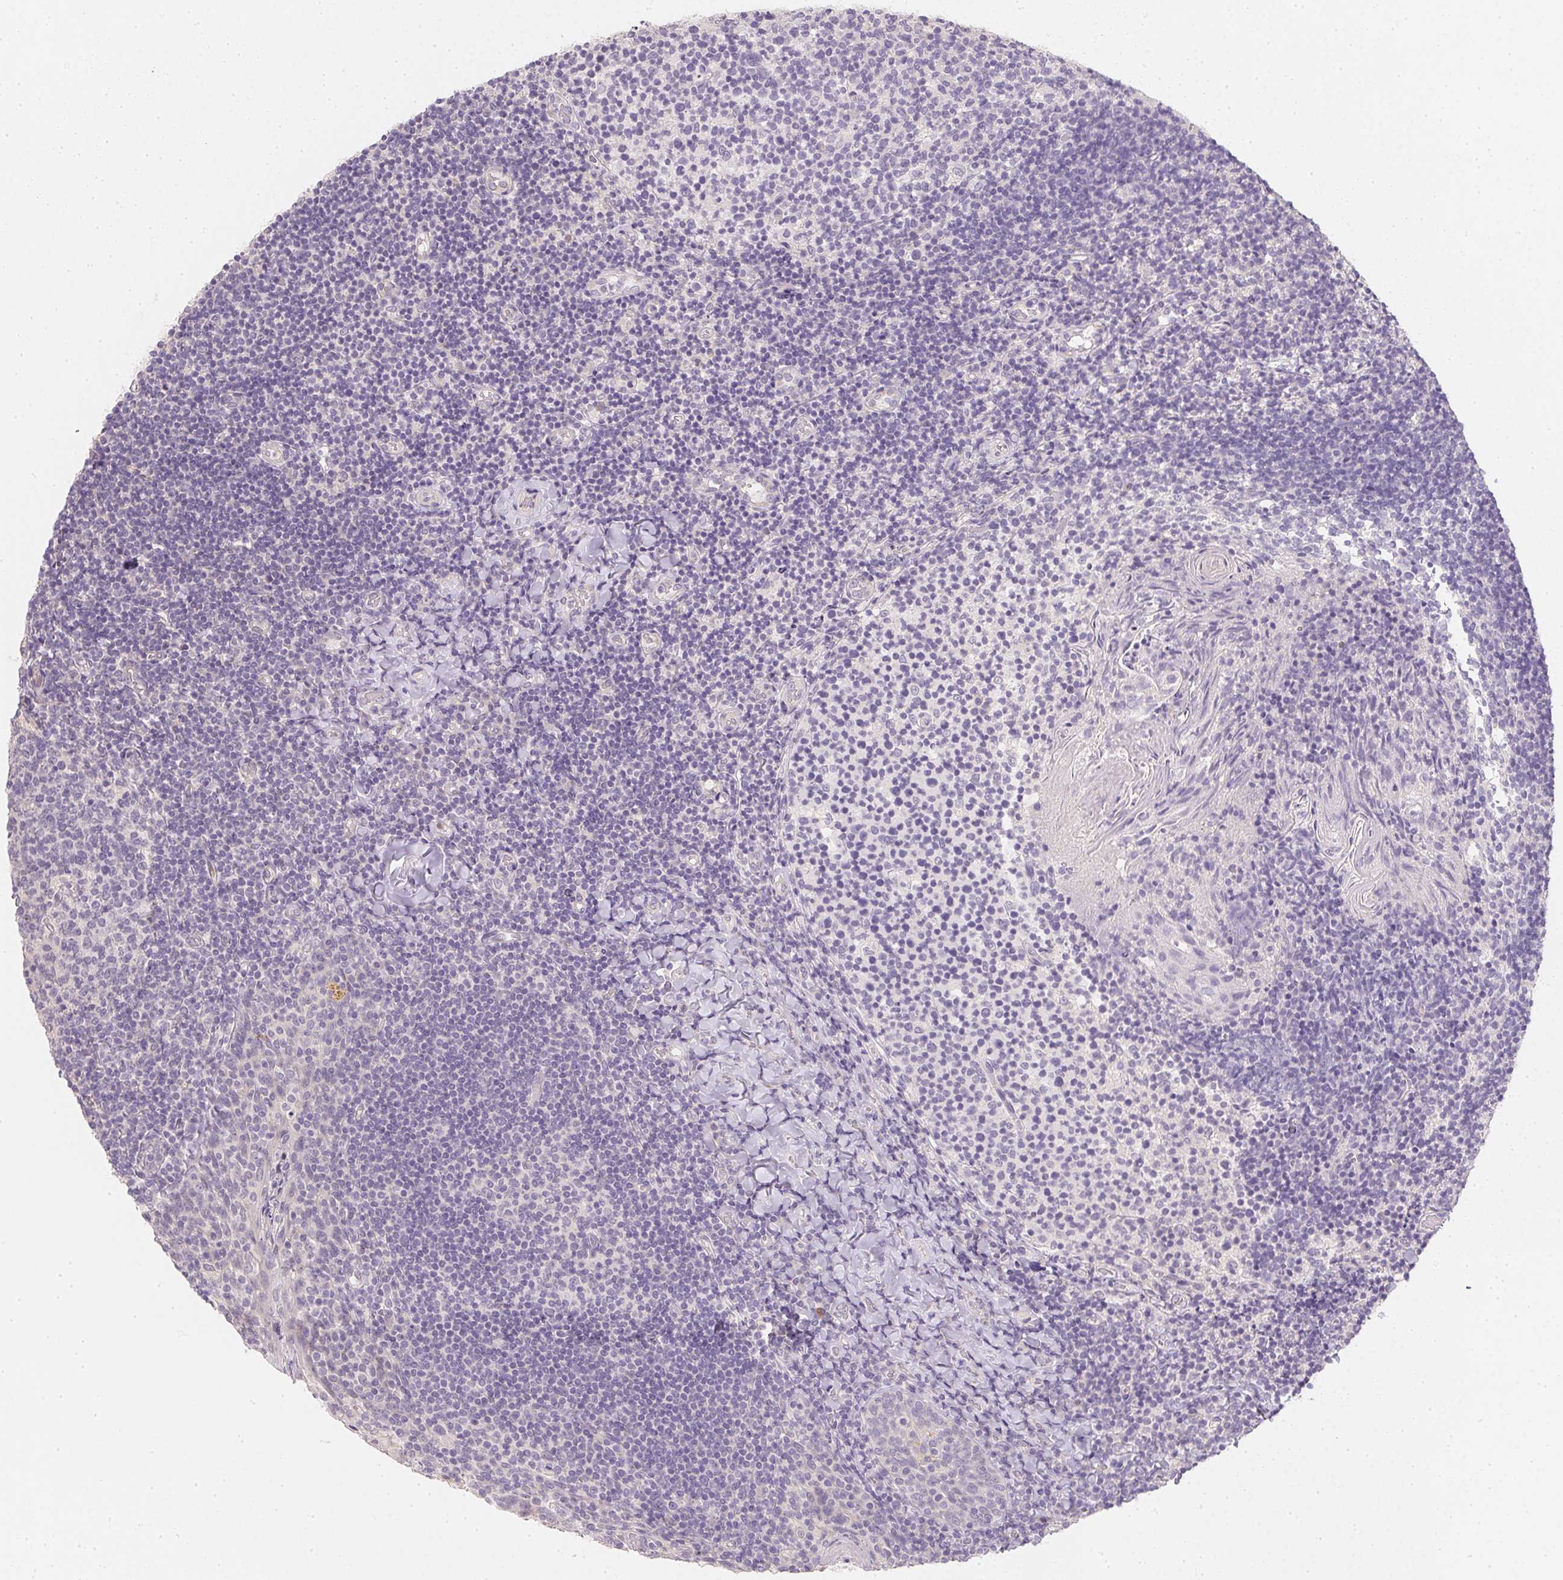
{"staining": {"intensity": "negative", "quantity": "none", "location": "none"}, "tissue": "tonsil", "cell_type": "Germinal center cells", "image_type": "normal", "snomed": [{"axis": "morphology", "description": "Normal tissue, NOS"}, {"axis": "topography", "description": "Tonsil"}], "caption": "Immunohistochemistry (IHC) of unremarkable human tonsil demonstrates no expression in germinal center cells. (DAB (3,3'-diaminobenzidine) immunohistochemistry visualized using brightfield microscopy, high magnification).", "gene": "ZBBX", "patient": {"sex": "female", "age": 10}}